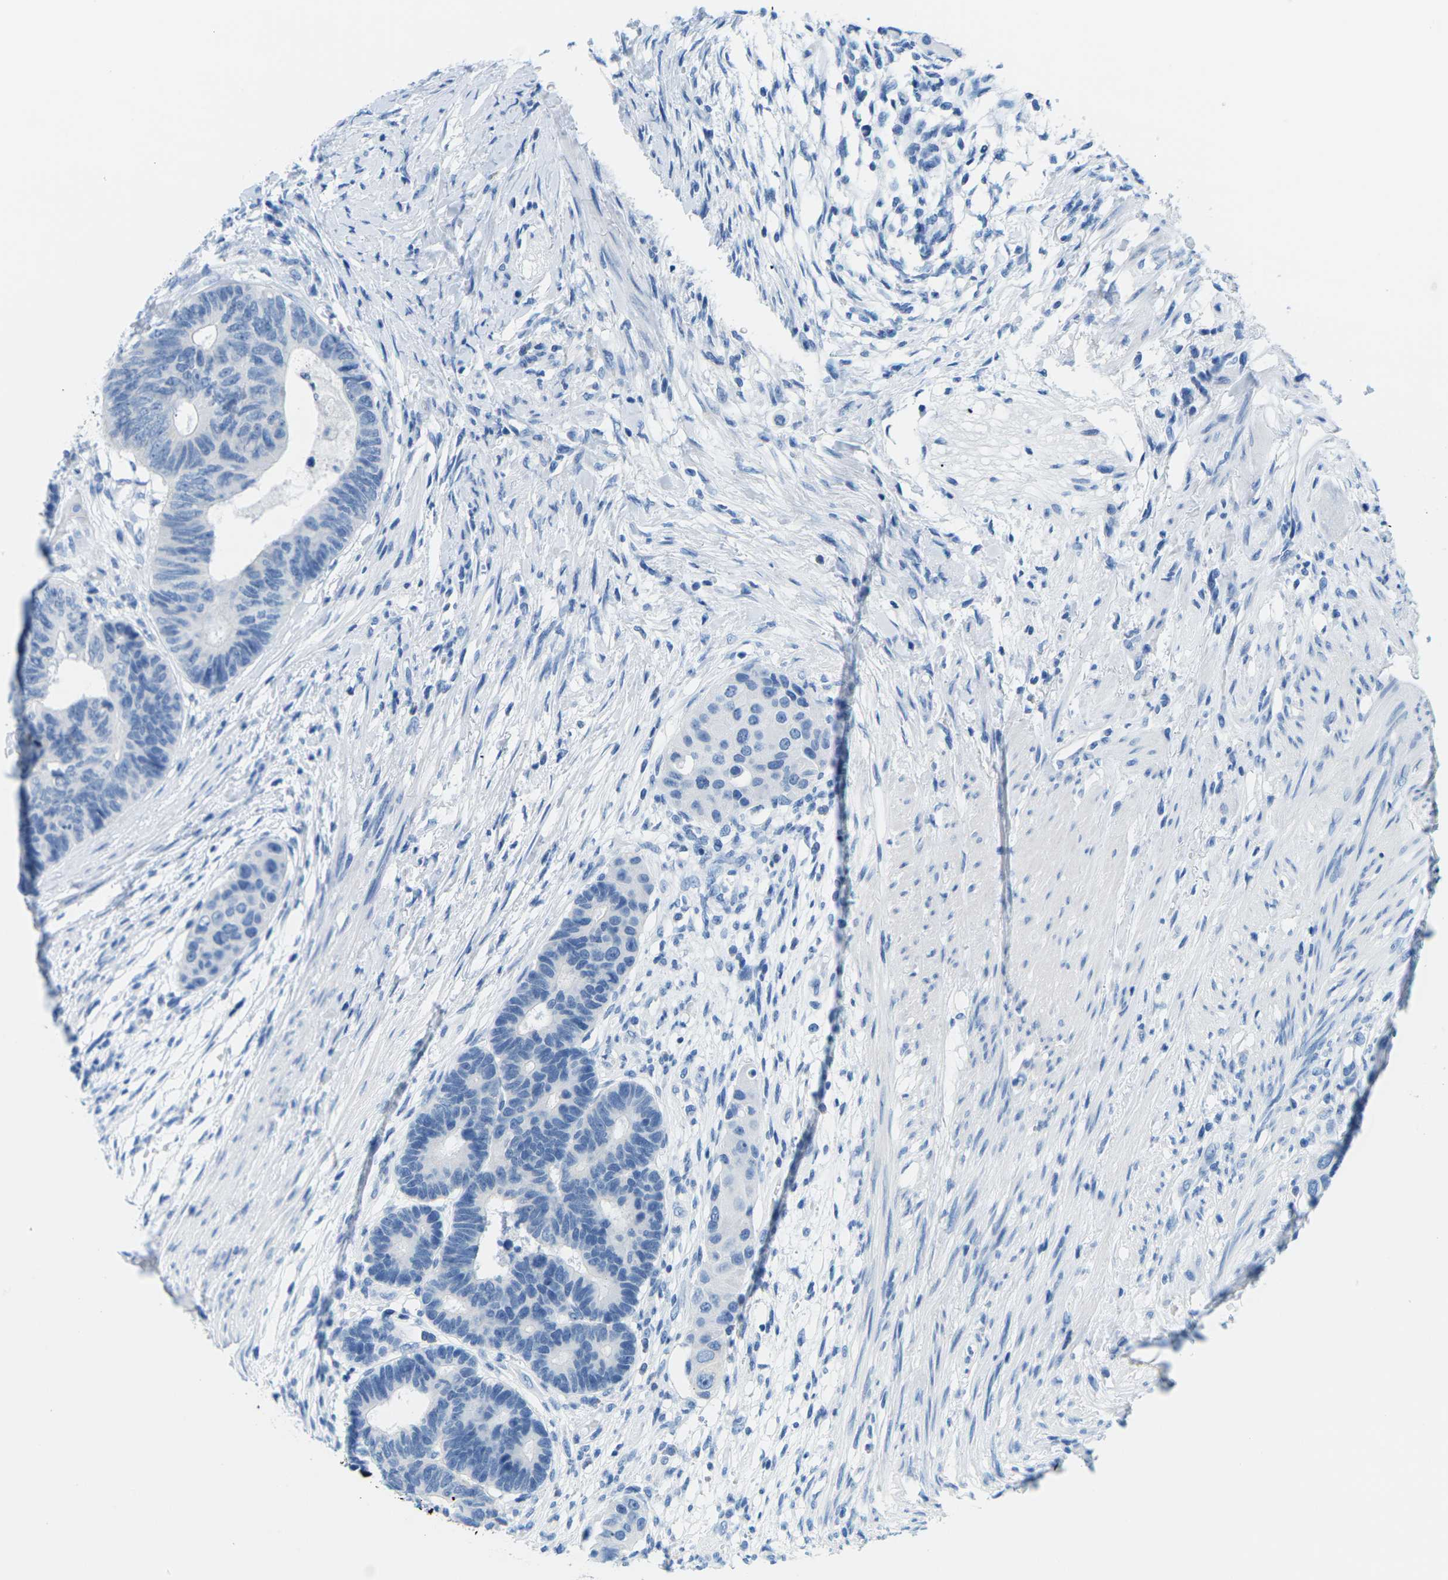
{"staining": {"intensity": "negative", "quantity": "none", "location": "none"}, "tissue": "colorectal cancer", "cell_type": "Tumor cells", "image_type": "cancer", "snomed": [{"axis": "morphology", "description": "Adenocarcinoma, NOS"}, {"axis": "topography", "description": "Rectum"}], "caption": "An immunohistochemistry micrograph of colorectal cancer is shown. There is no staining in tumor cells of colorectal cancer.", "gene": "SLC12A1", "patient": {"sex": "male", "age": 51}}